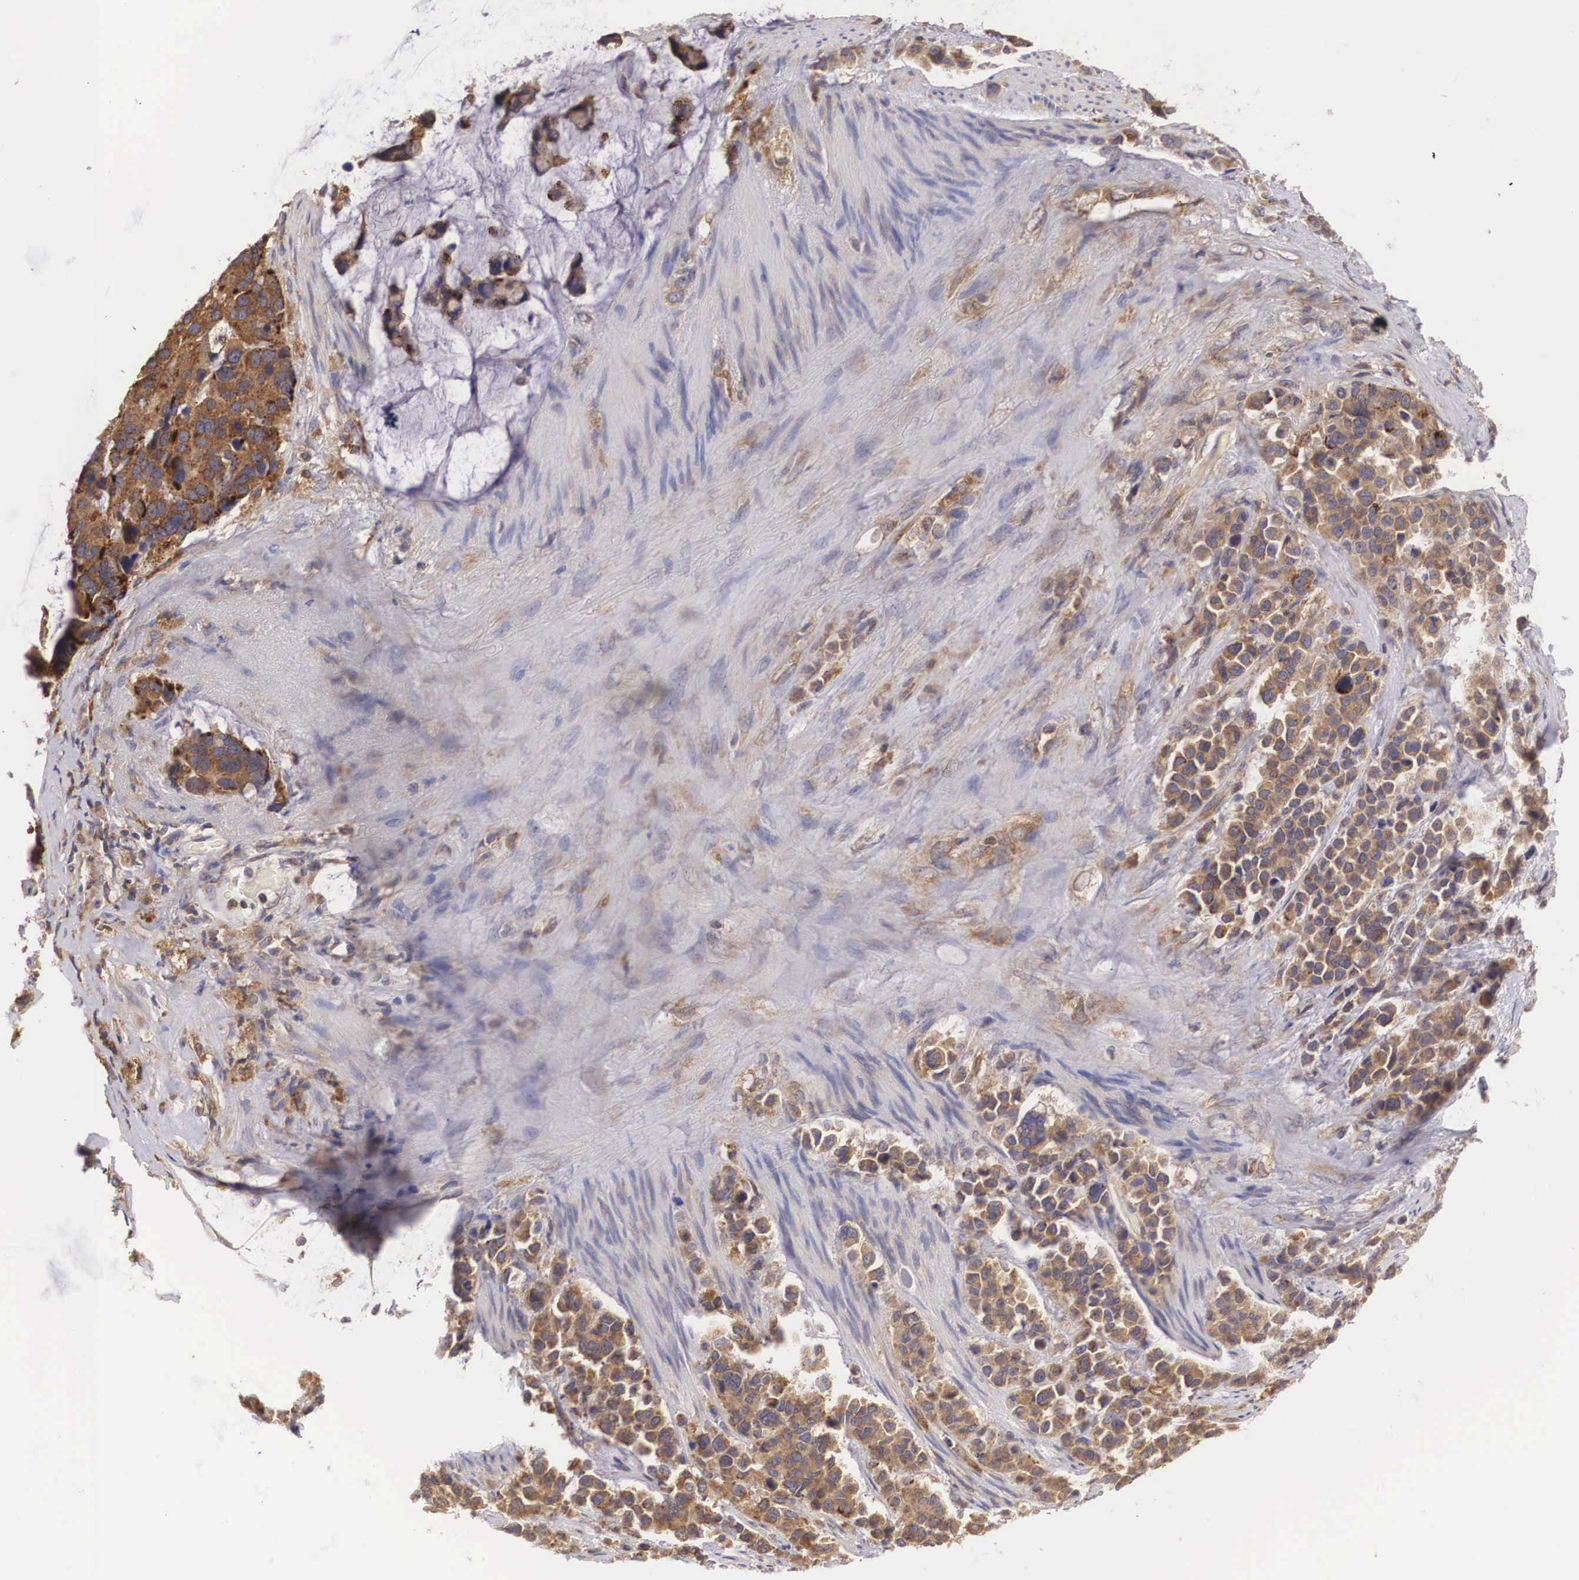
{"staining": {"intensity": "moderate", "quantity": ">75%", "location": "cytoplasmic/membranous"}, "tissue": "stomach cancer", "cell_type": "Tumor cells", "image_type": "cancer", "snomed": [{"axis": "morphology", "description": "Adenocarcinoma, NOS"}, {"axis": "topography", "description": "Stomach, upper"}], "caption": "Immunohistochemistry photomicrograph of human stomach adenocarcinoma stained for a protein (brown), which shows medium levels of moderate cytoplasmic/membranous positivity in about >75% of tumor cells.", "gene": "DHRS1", "patient": {"sex": "male", "age": 71}}